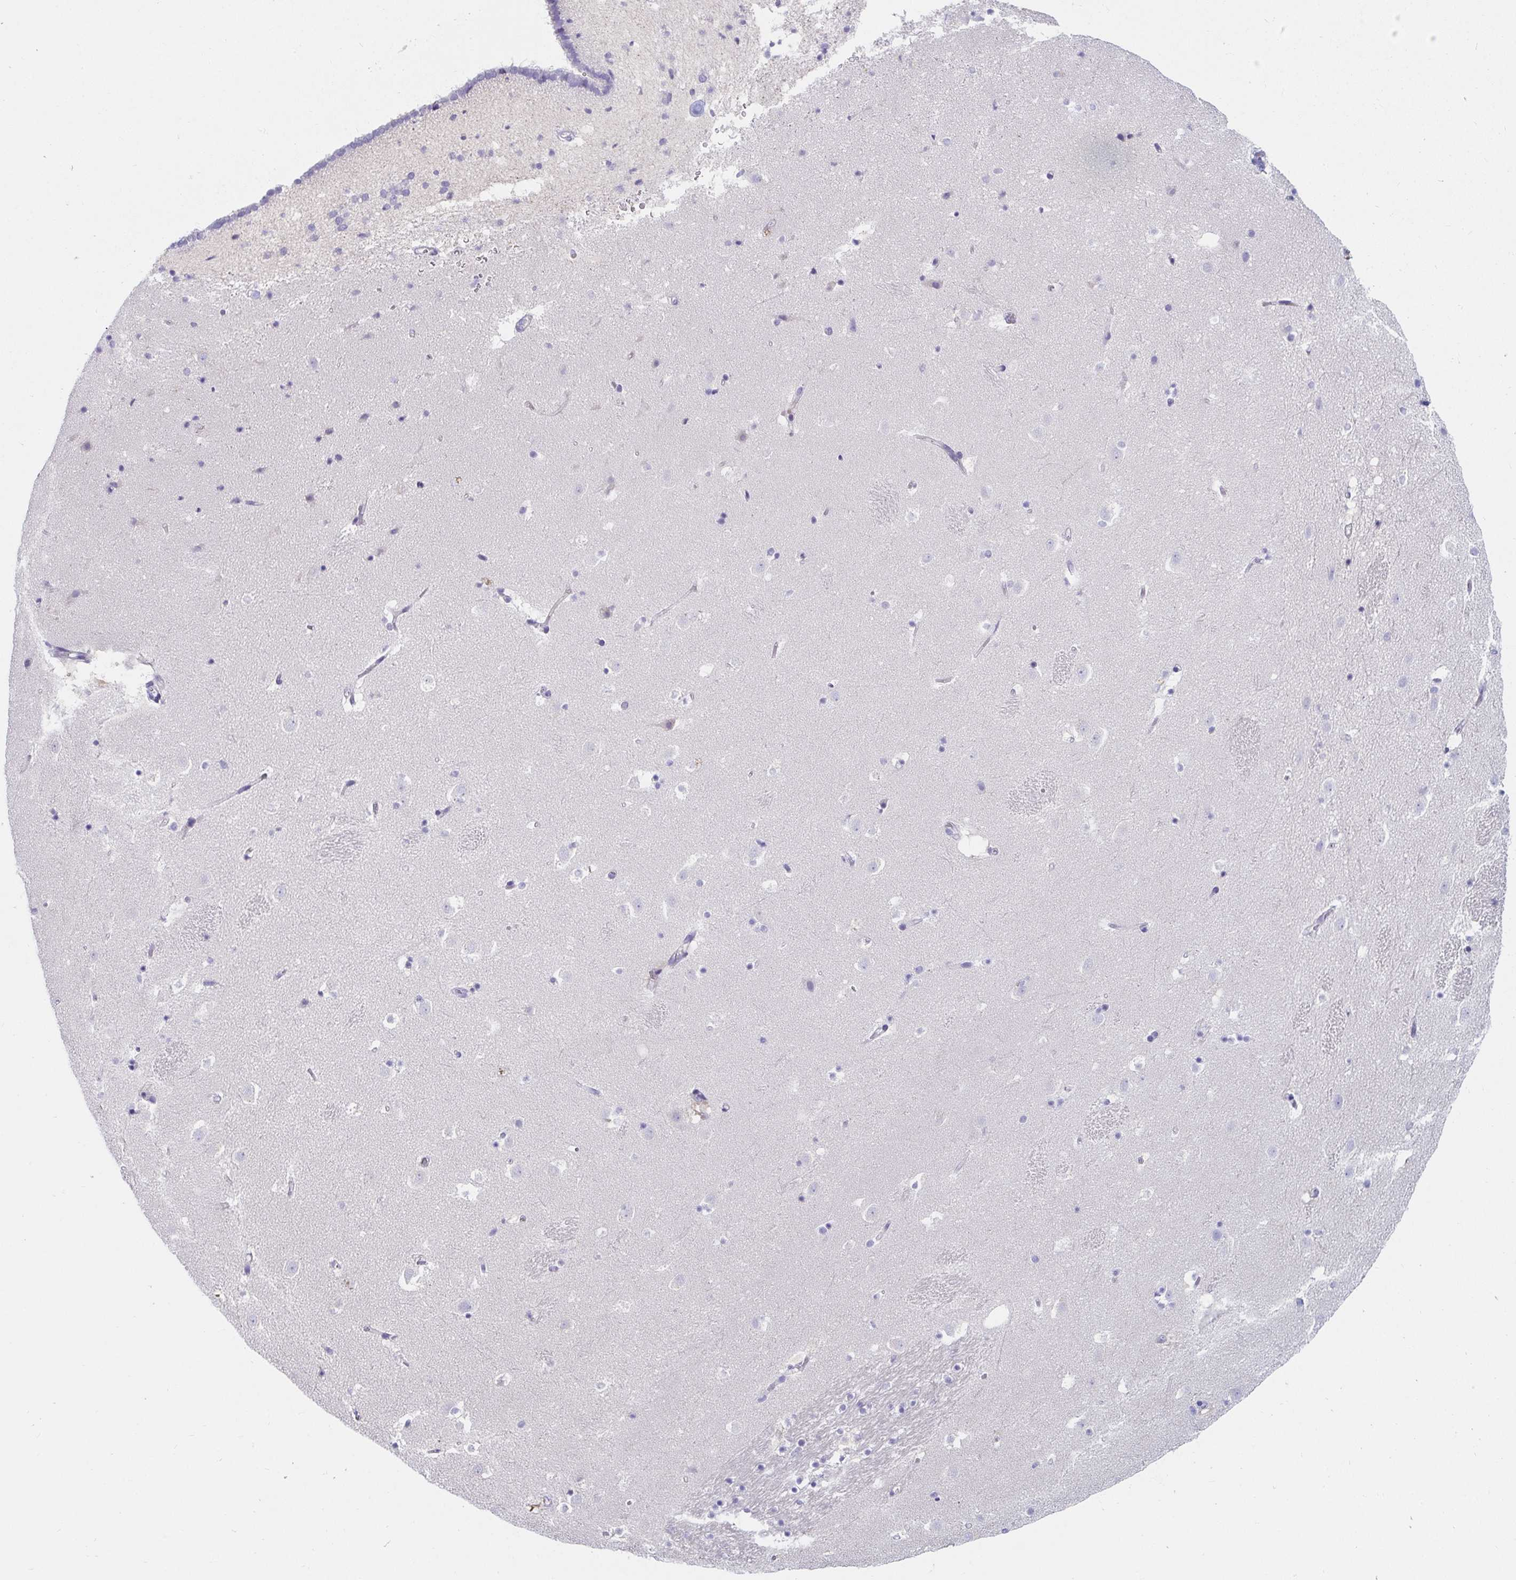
{"staining": {"intensity": "negative", "quantity": "none", "location": "none"}, "tissue": "caudate", "cell_type": "Glial cells", "image_type": "normal", "snomed": [{"axis": "morphology", "description": "Normal tissue, NOS"}, {"axis": "topography", "description": "Lateral ventricle wall"}], "caption": "Immunohistochemistry (IHC) of benign human caudate displays no staining in glial cells.", "gene": "C4orf17", "patient": {"sex": "male", "age": 37}}